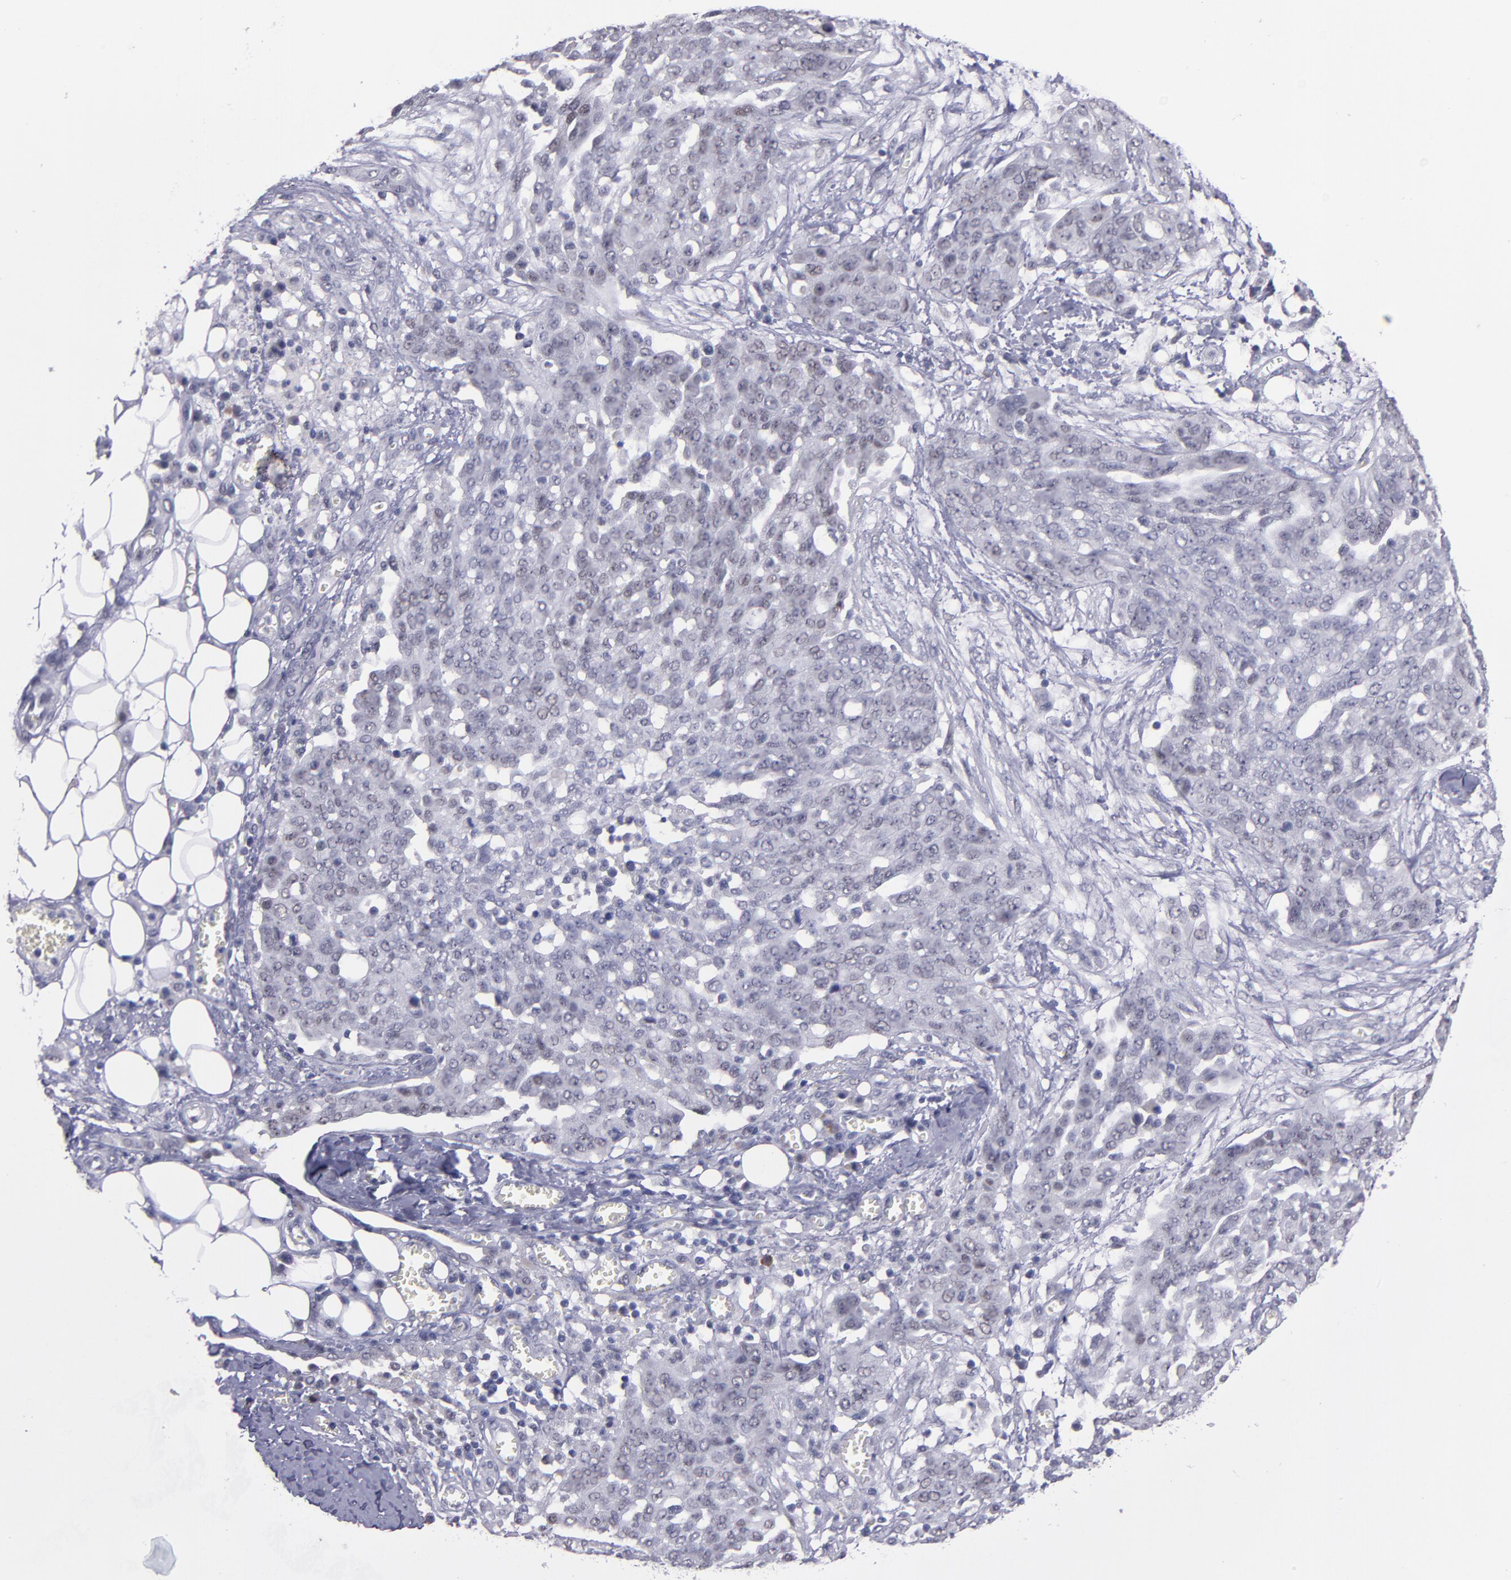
{"staining": {"intensity": "weak", "quantity": "<25%", "location": "nuclear"}, "tissue": "ovarian cancer", "cell_type": "Tumor cells", "image_type": "cancer", "snomed": [{"axis": "morphology", "description": "Cystadenocarcinoma, serous, NOS"}, {"axis": "topography", "description": "Soft tissue"}, {"axis": "topography", "description": "Ovary"}], "caption": "An immunohistochemistry (IHC) micrograph of ovarian cancer (serous cystadenocarcinoma) is shown. There is no staining in tumor cells of ovarian cancer (serous cystadenocarcinoma). (DAB IHC, high magnification).", "gene": "OTUB2", "patient": {"sex": "female", "age": 57}}